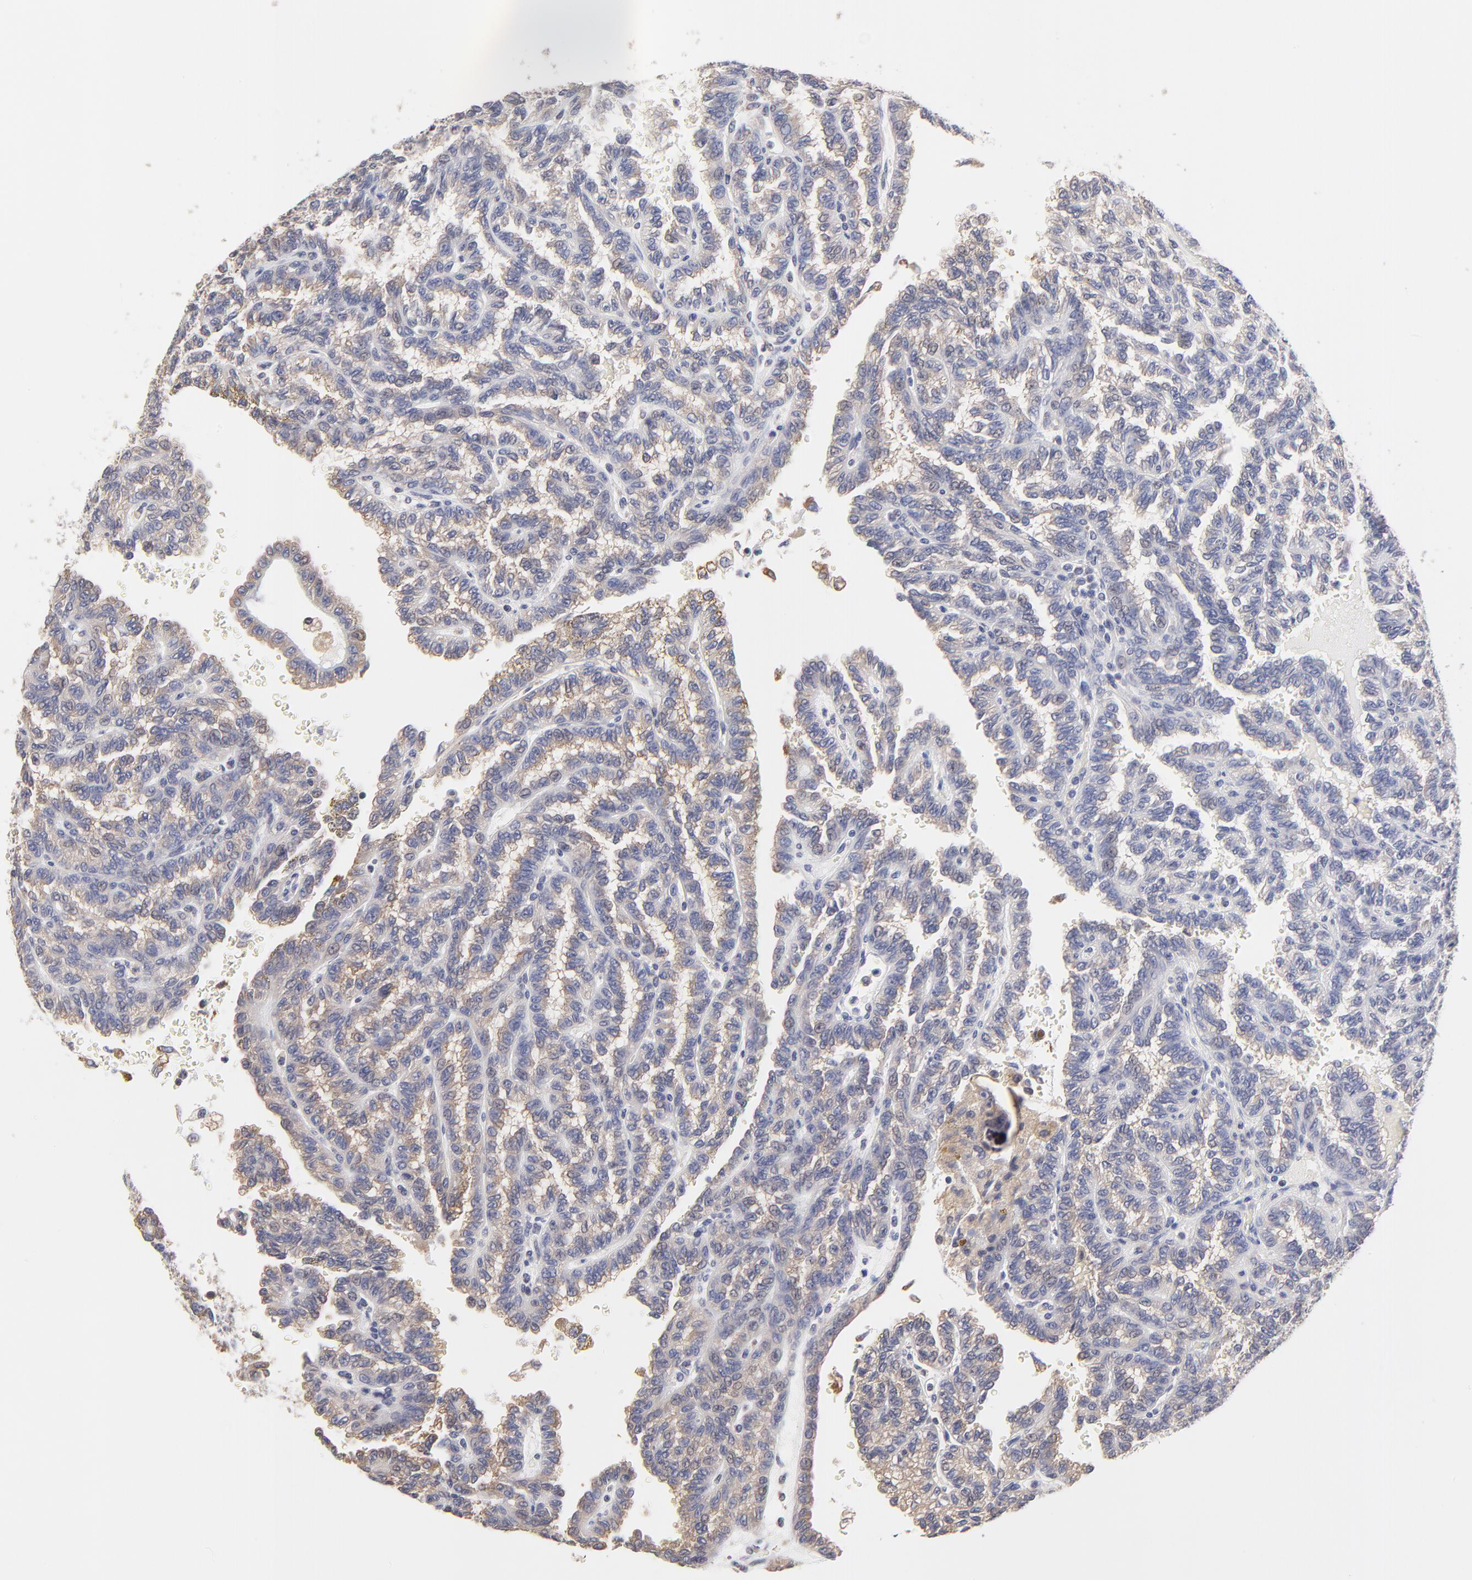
{"staining": {"intensity": "weak", "quantity": "<25%", "location": "cytoplasmic/membranous"}, "tissue": "renal cancer", "cell_type": "Tumor cells", "image_type": "cancer", "snomed": [{"axis": "morphology", "description": "Inflammation, NOS"}, {"axis": "morphology", "description": "Adenocarcinoma, NOS"}, {"axis": "topography", "description": "Kidney"}], "caption": "Immunohistochemical staining of human adenocarcinoma (renal) shows no significant staining in tumor cells.", "gene": "CCT2", "patient": {"sex": "male", "age": 68}}